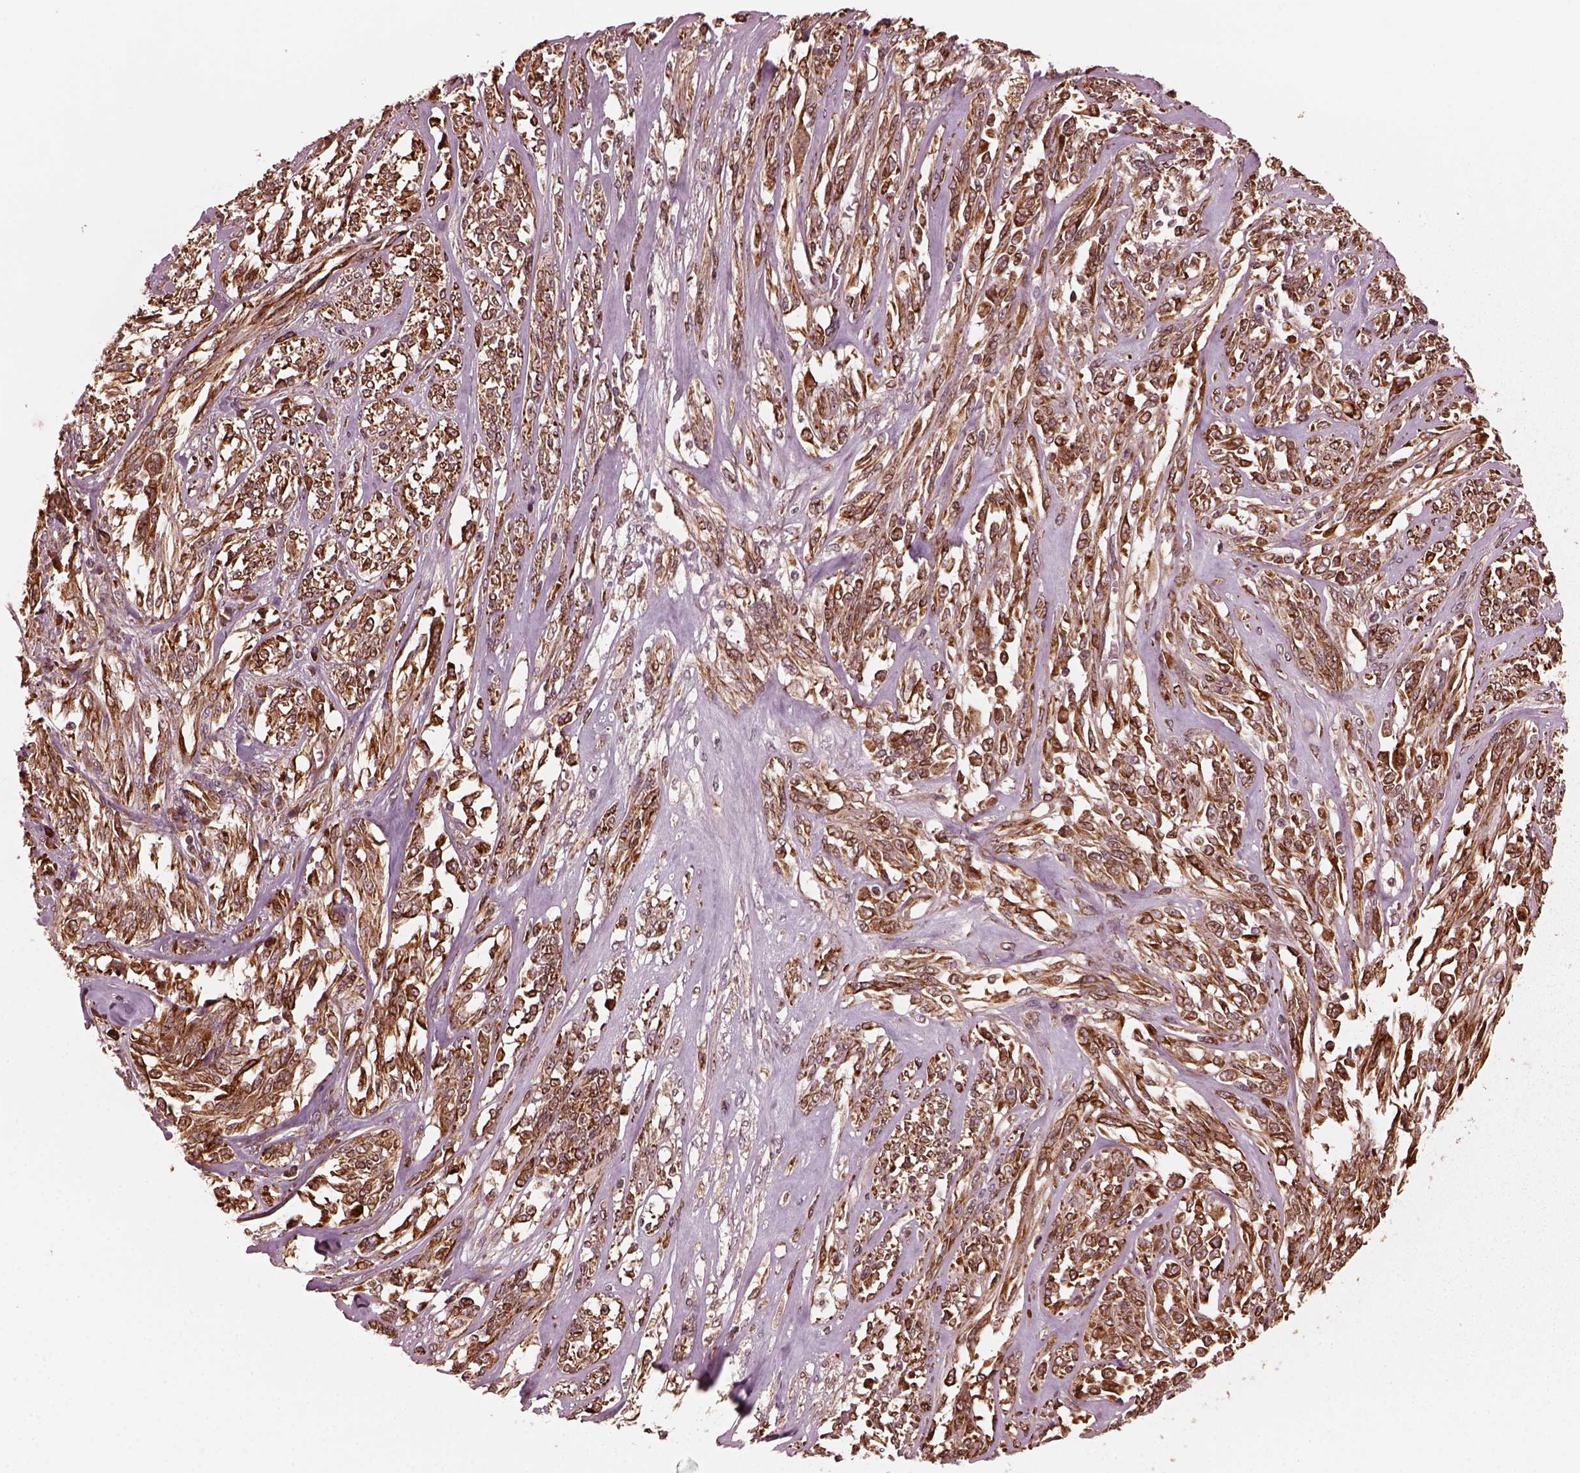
{"staining": {"intensity": "moderate", "quantity": ">75%", "location": "cytoplasmic/membranous"}, "tissue": "melanoma", "cell_type": "Tumor cells", "image_type": "cancer", "snomed": [{"axis": "morphology", "description": "Malignant melanoma, NOS"}, {"axis": "topography", "description": "Skin"}], "caption": "Malignant melanoma was stained to show a protein in brown. There is medium levels of moderate cytoplasmic/membranous staining in about >75% of tumor cells.", "gene": "ZNF292", "patient": {"sex": "female", "age": 91}}